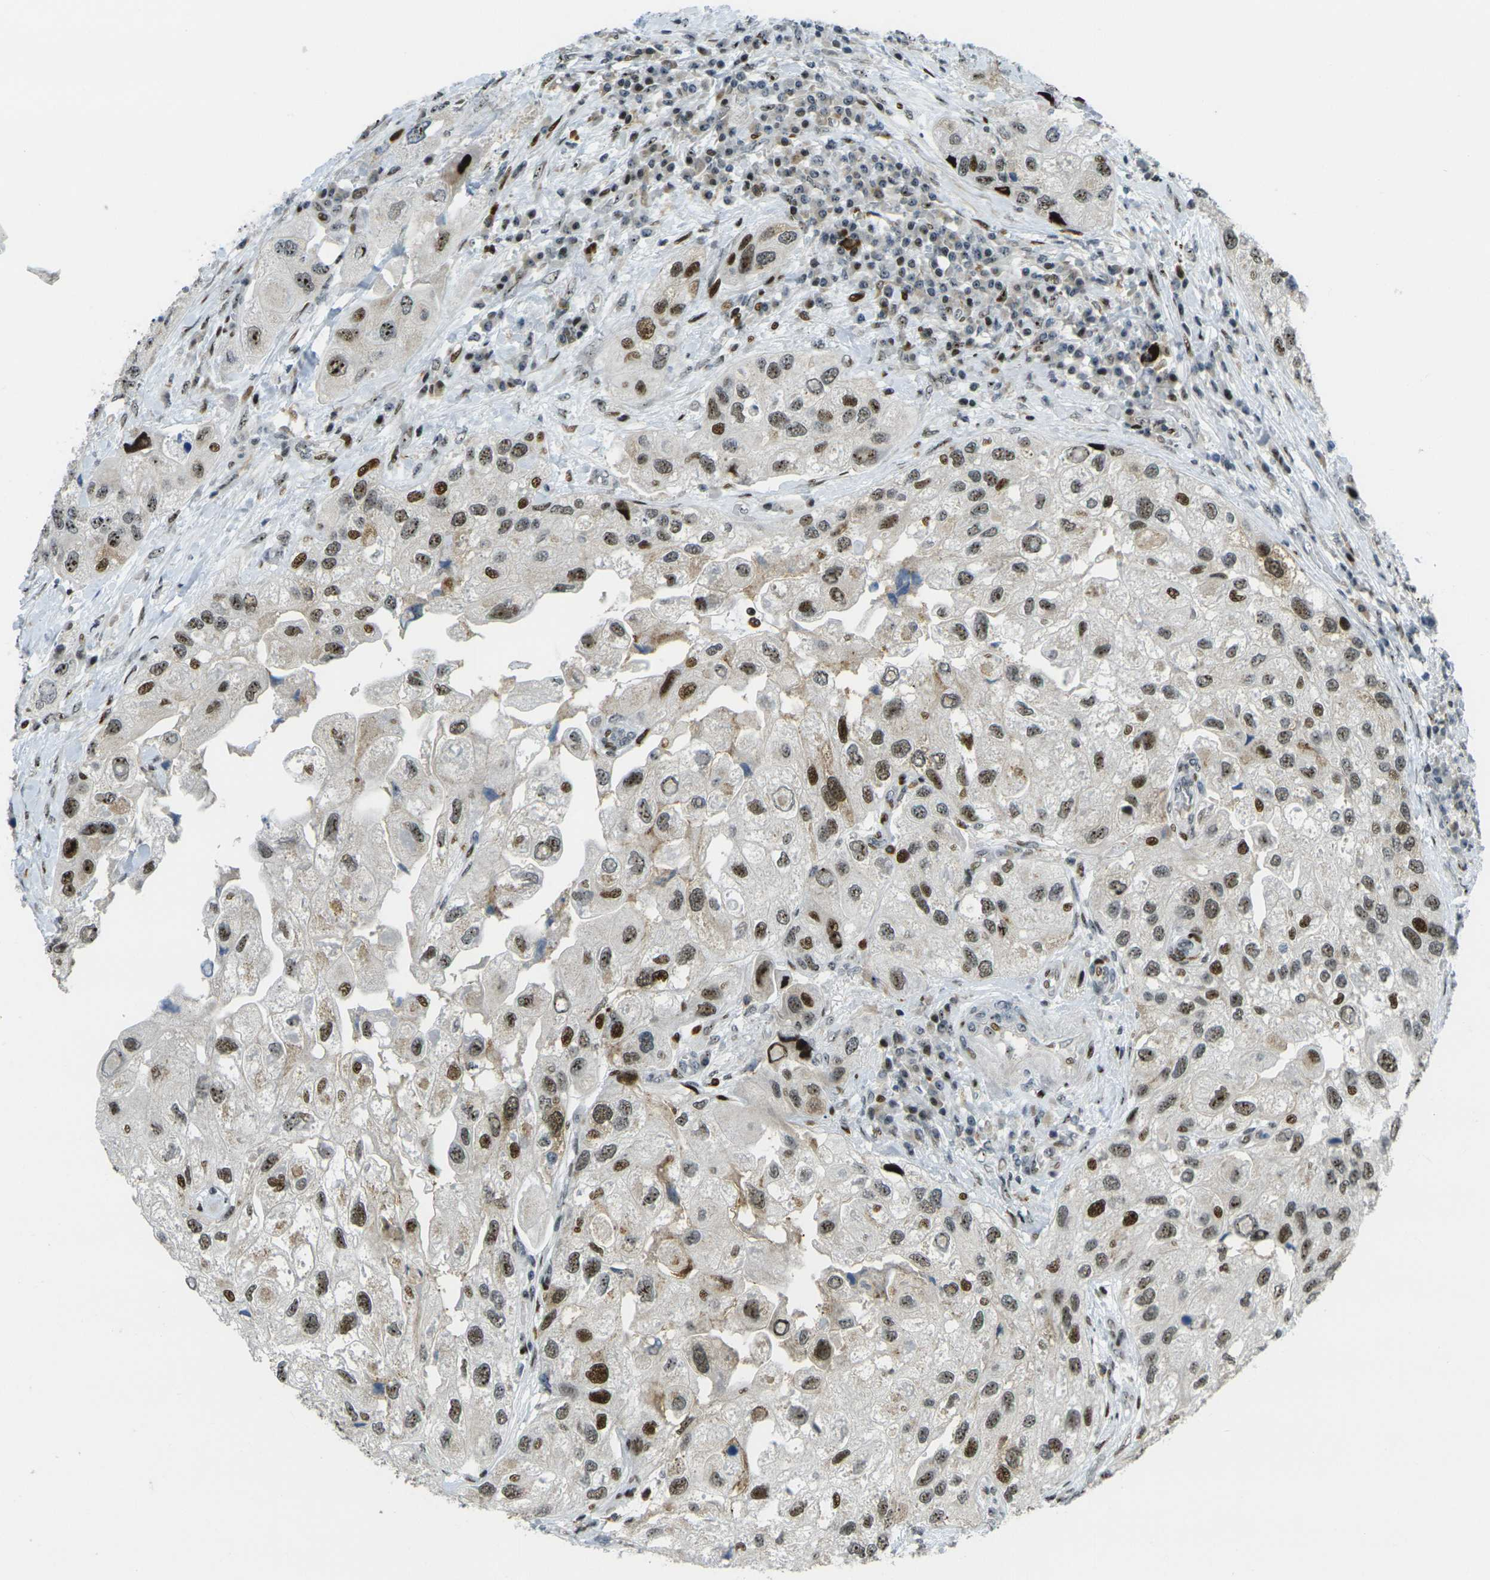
{"staining": {"intensity": "strong", "quantity": ">75%", "location": "cytoplasmic/membranous,nuclear"}, "tissue": "urothelial cancer", "cell_type": "Tumor cells", "image_type": "cancer", "snomed": [{"axis": "morphology", "description": "Urothelial carcinoma, High grade"}, {"axis": "topography", "description": "Urinary bladder"}], "caption": "Tumor cells show high levels of strong cytoplasmic/membranous and nuclear expression in approximately >75% of cells in urothelial carcinoma (high-grade). Using DAB (3,3'-diaminobenzidine) (brown) and hematoxylin (blue) stains, captured at high magnification using brightfield microscopy.", "gene": "UBE2C", "patient": {"sex": "female", "age": 64}}